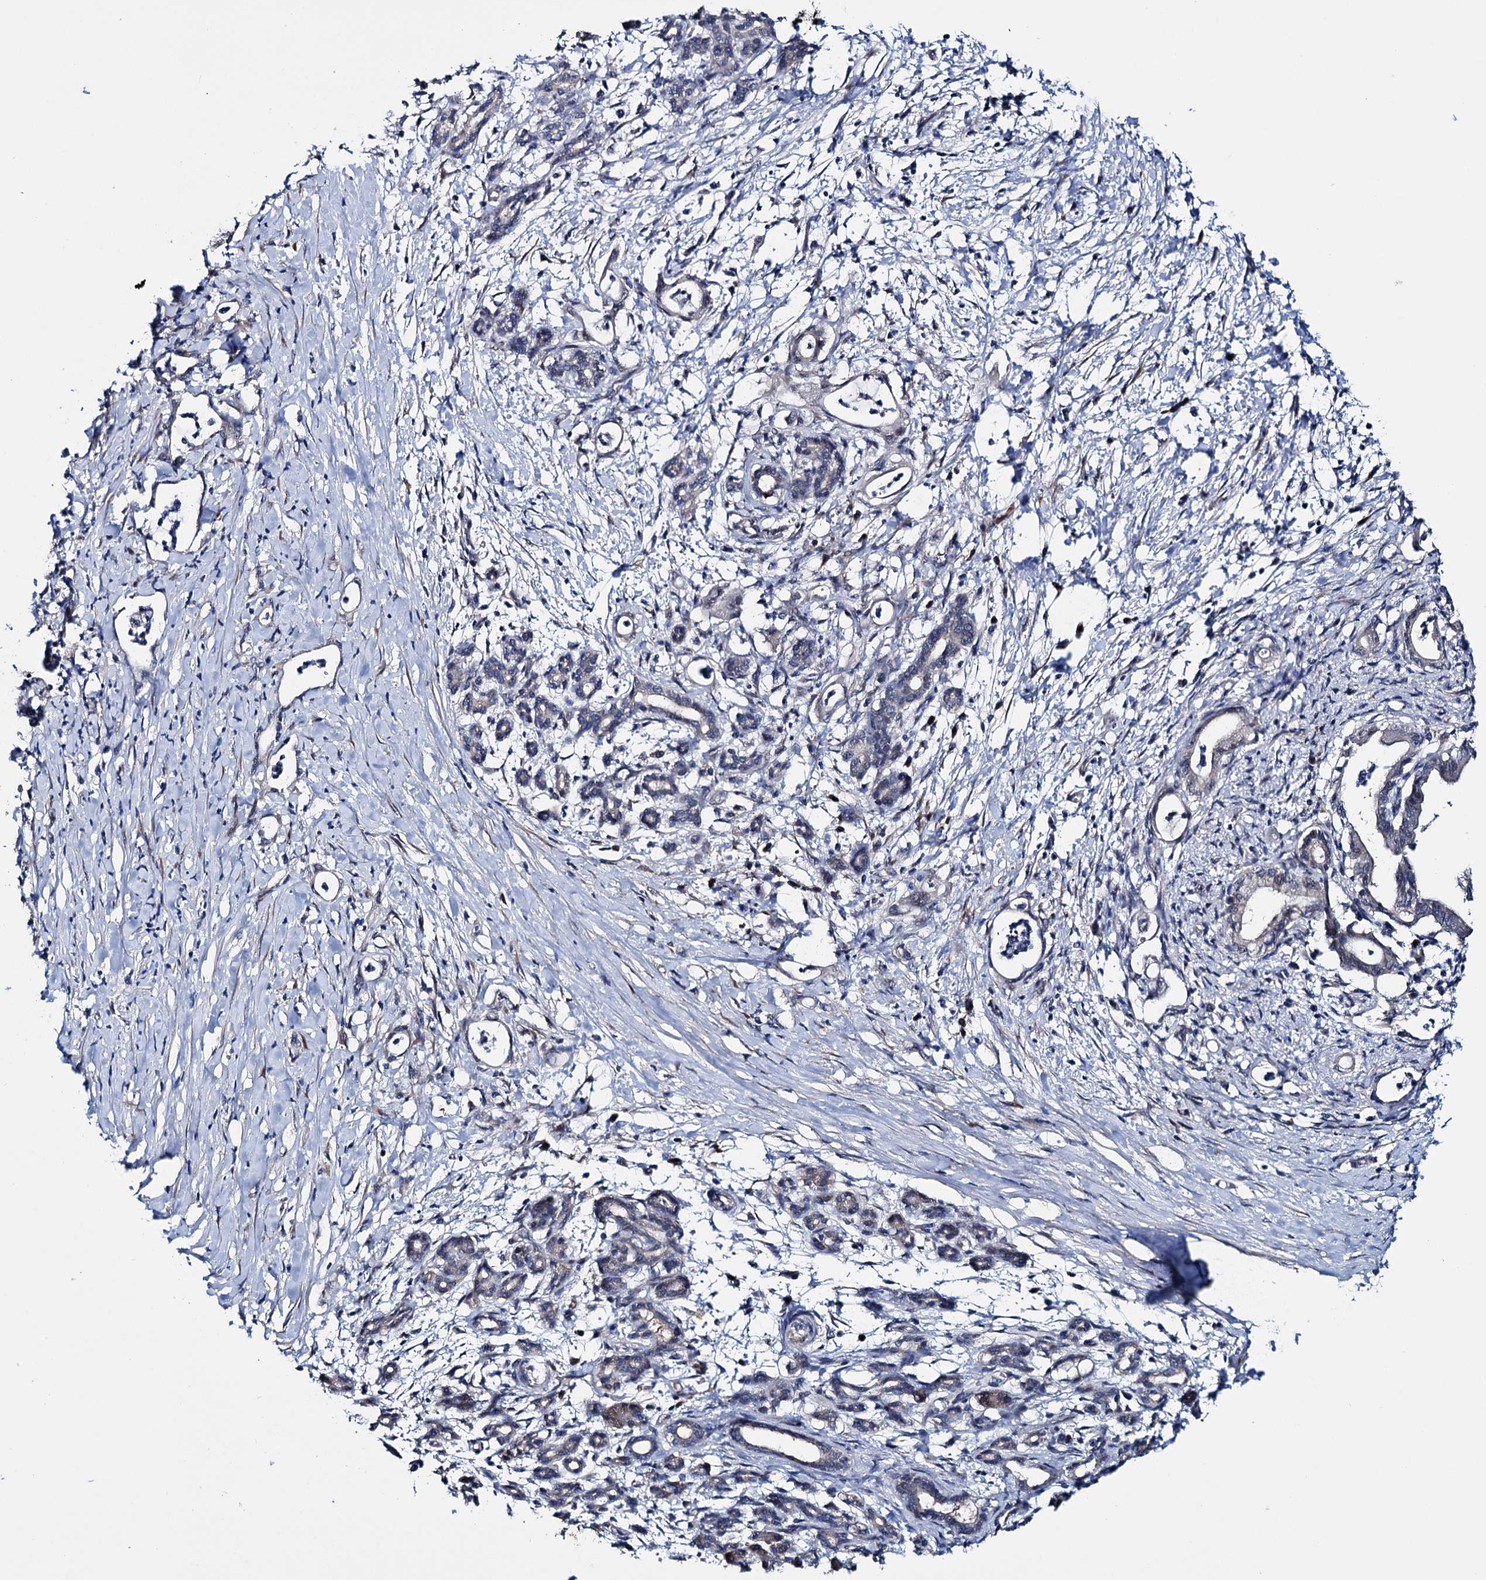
{"staining": {"intensity": "negative", "quantity": "none", "location": "none"}, "tissue": "pancreatic cancer", "cell_type": "Tumor cells", "image_type": "cancer", "snomed": [{"axis": "morphology", "description": "Adenocarcinoma, NOS"}, {"axis": "topography", "description": "Pancreas"}], "caption": "An image of pancreatic cancer (adenocarcinoma) stained for a protein displays no brown staining in tumor cells.", "gene": "EYA4", "patient": {"sex": "female", "age": 55}}